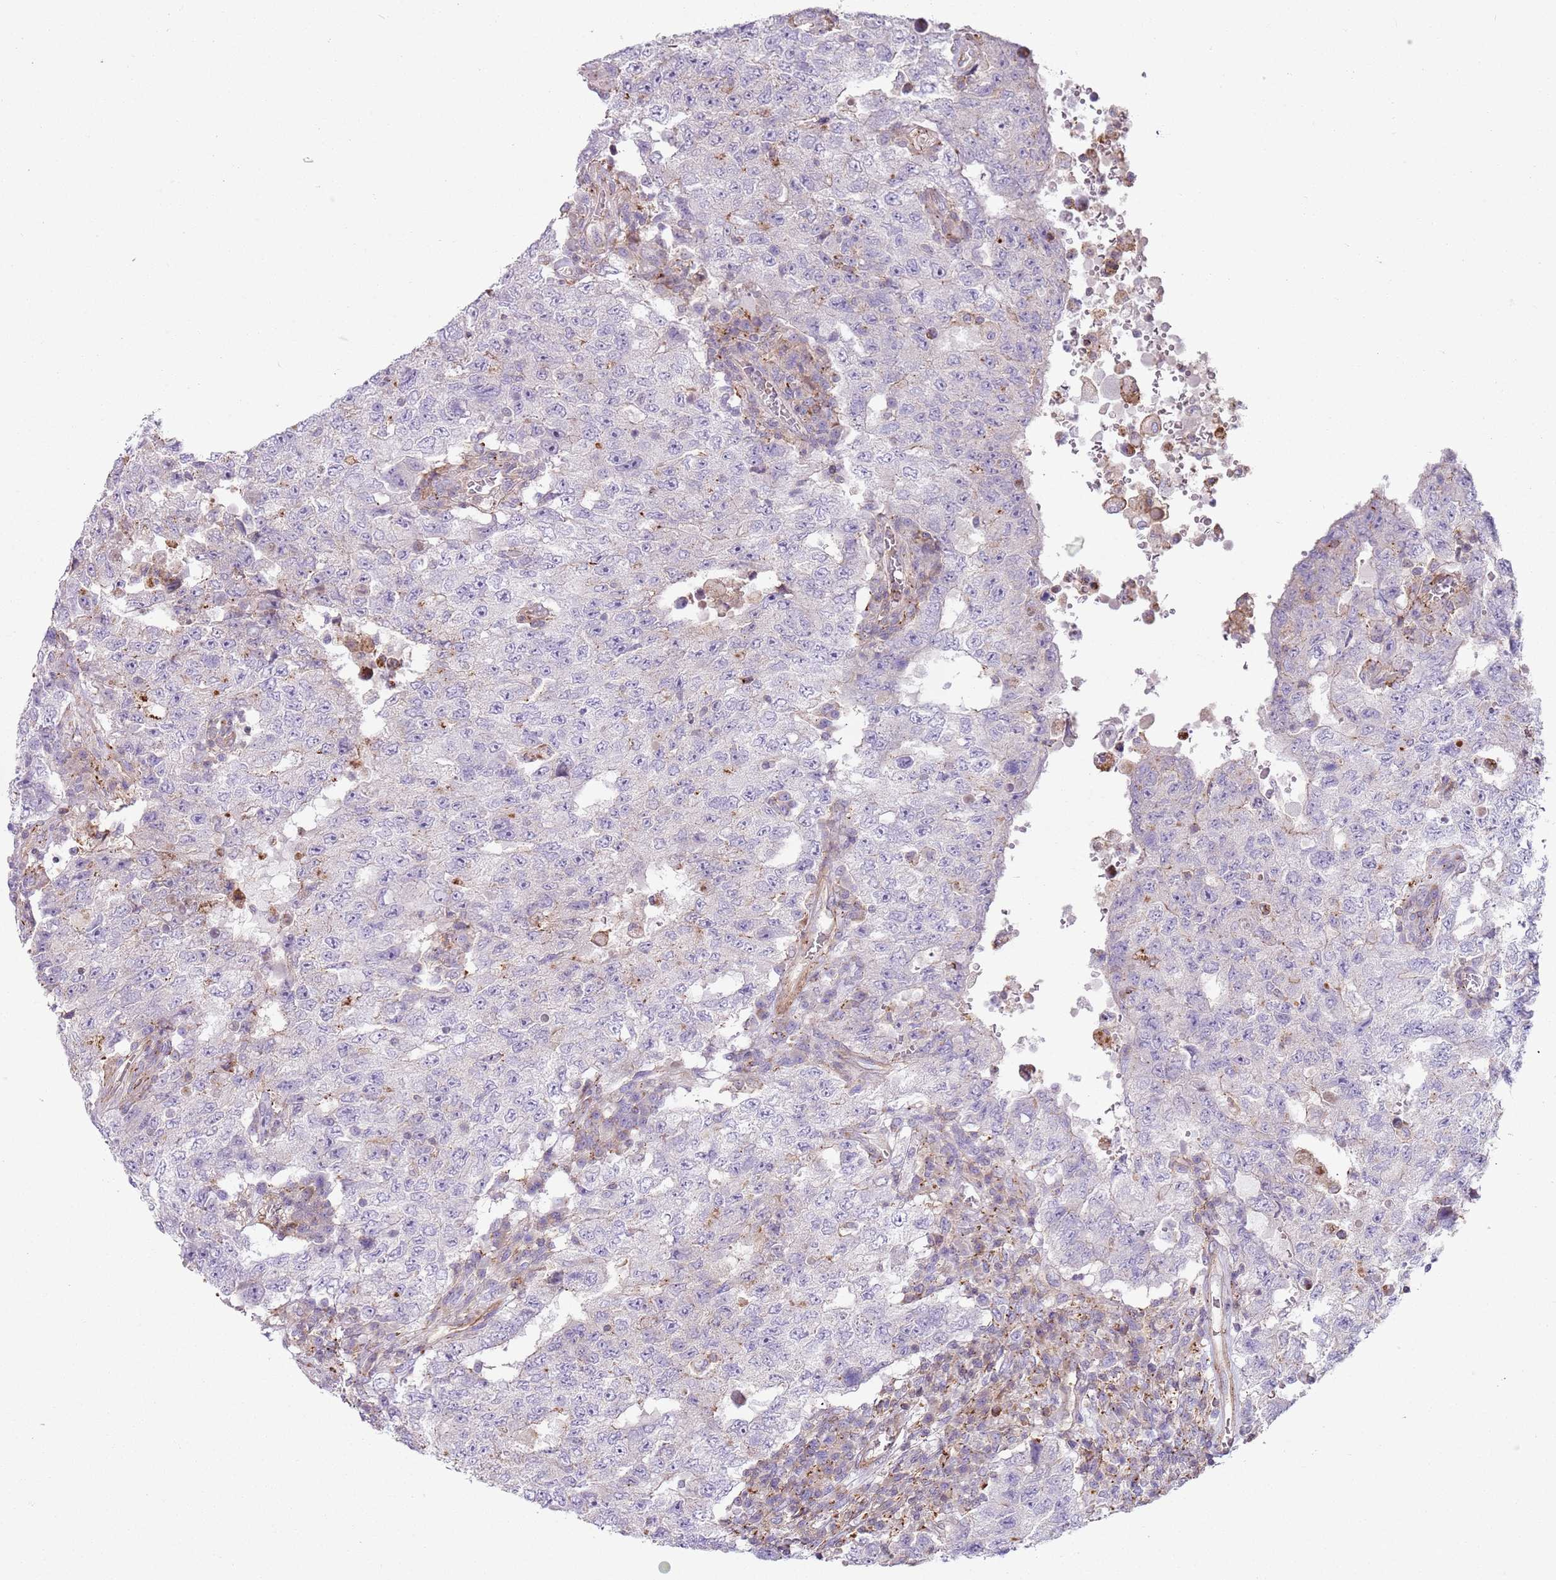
{"staining": {"intensity": "negative", "quantity": "none", "location": "none"}, "tissue": "testis cancer", "cell_type": "Tumor cells", "image_type": "cancer", "snomed": [{"axis": "morphology", "description": "Carcinoma, Embryonal, NOS"}, {"axis": "topography", "description": "Testis"}], "caption": "Immunohistochemistry (IHC) micrograph of neoplastic tissue: testis cancer stained with DAB (3,3'-diaminobenzidine) demonstrates no significant protein positivity in tumor cells. The staining was performed using DAB (3,3'-diaminobenzidine) to visualize the protein expression in brown, while the nuclei were stained in blue with hematoxylin (Magnification: 20x).", "gene": "GNAI3", "patient": {"sex": "male", "age": 26}}